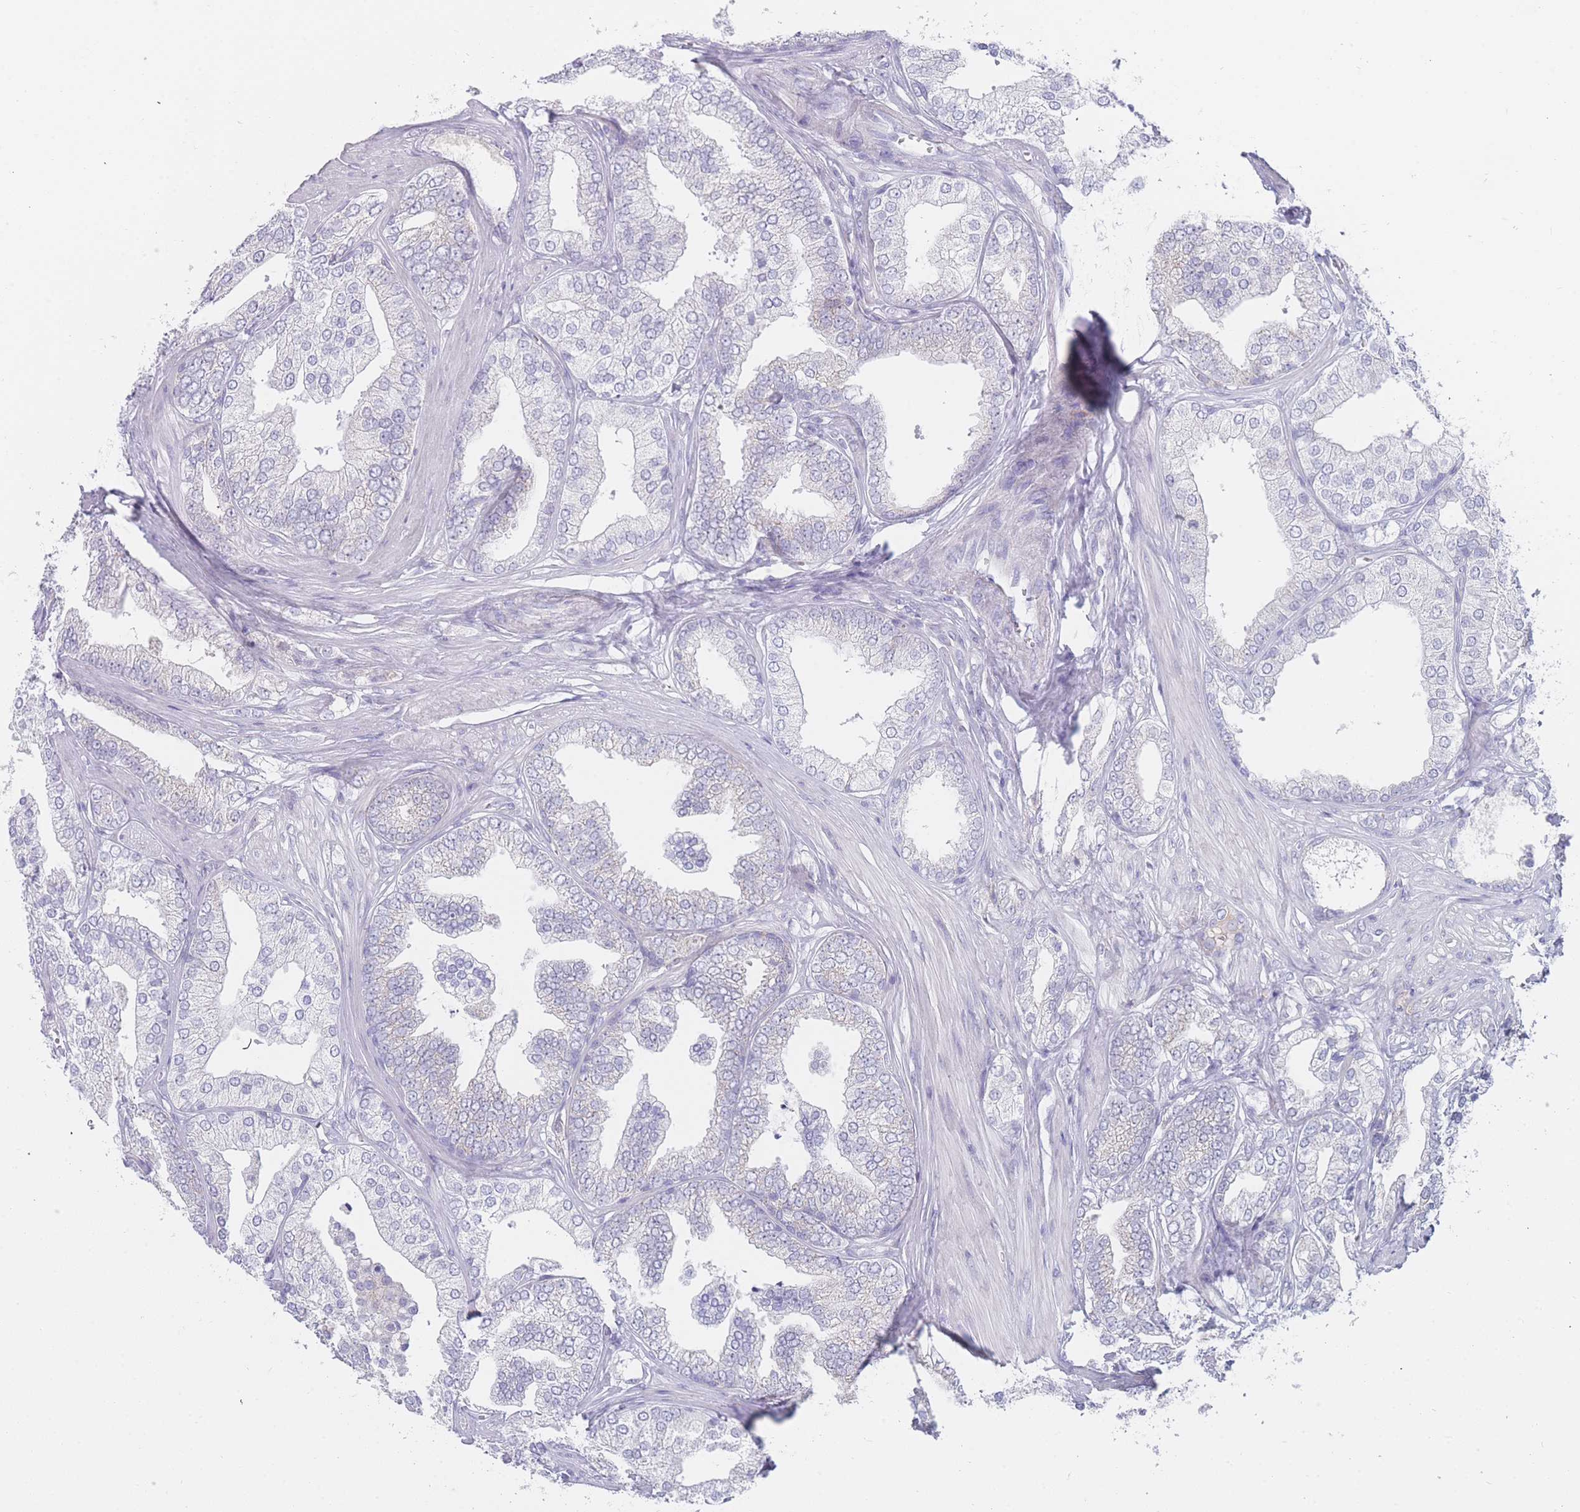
{"staining": {"intensity": "negative", "quantity": "none", "location": "none"}, "tissue": "prostate cancer", "cell_type": "Tumor cells", "image_type": "cancer", "snomed": [{"axis": "morphology", "description": "Adenocarcinoma, High grade"}, {"axis": "topography", "description": "Prostate"}], "caption": "This is a photomicrograph of IHC staining of prostate adenocarcinoma (high-grade), which shows no positivity in tumor cells.", "gene": "MRPS14", "patient": {"sex": "male", "age": 50}}